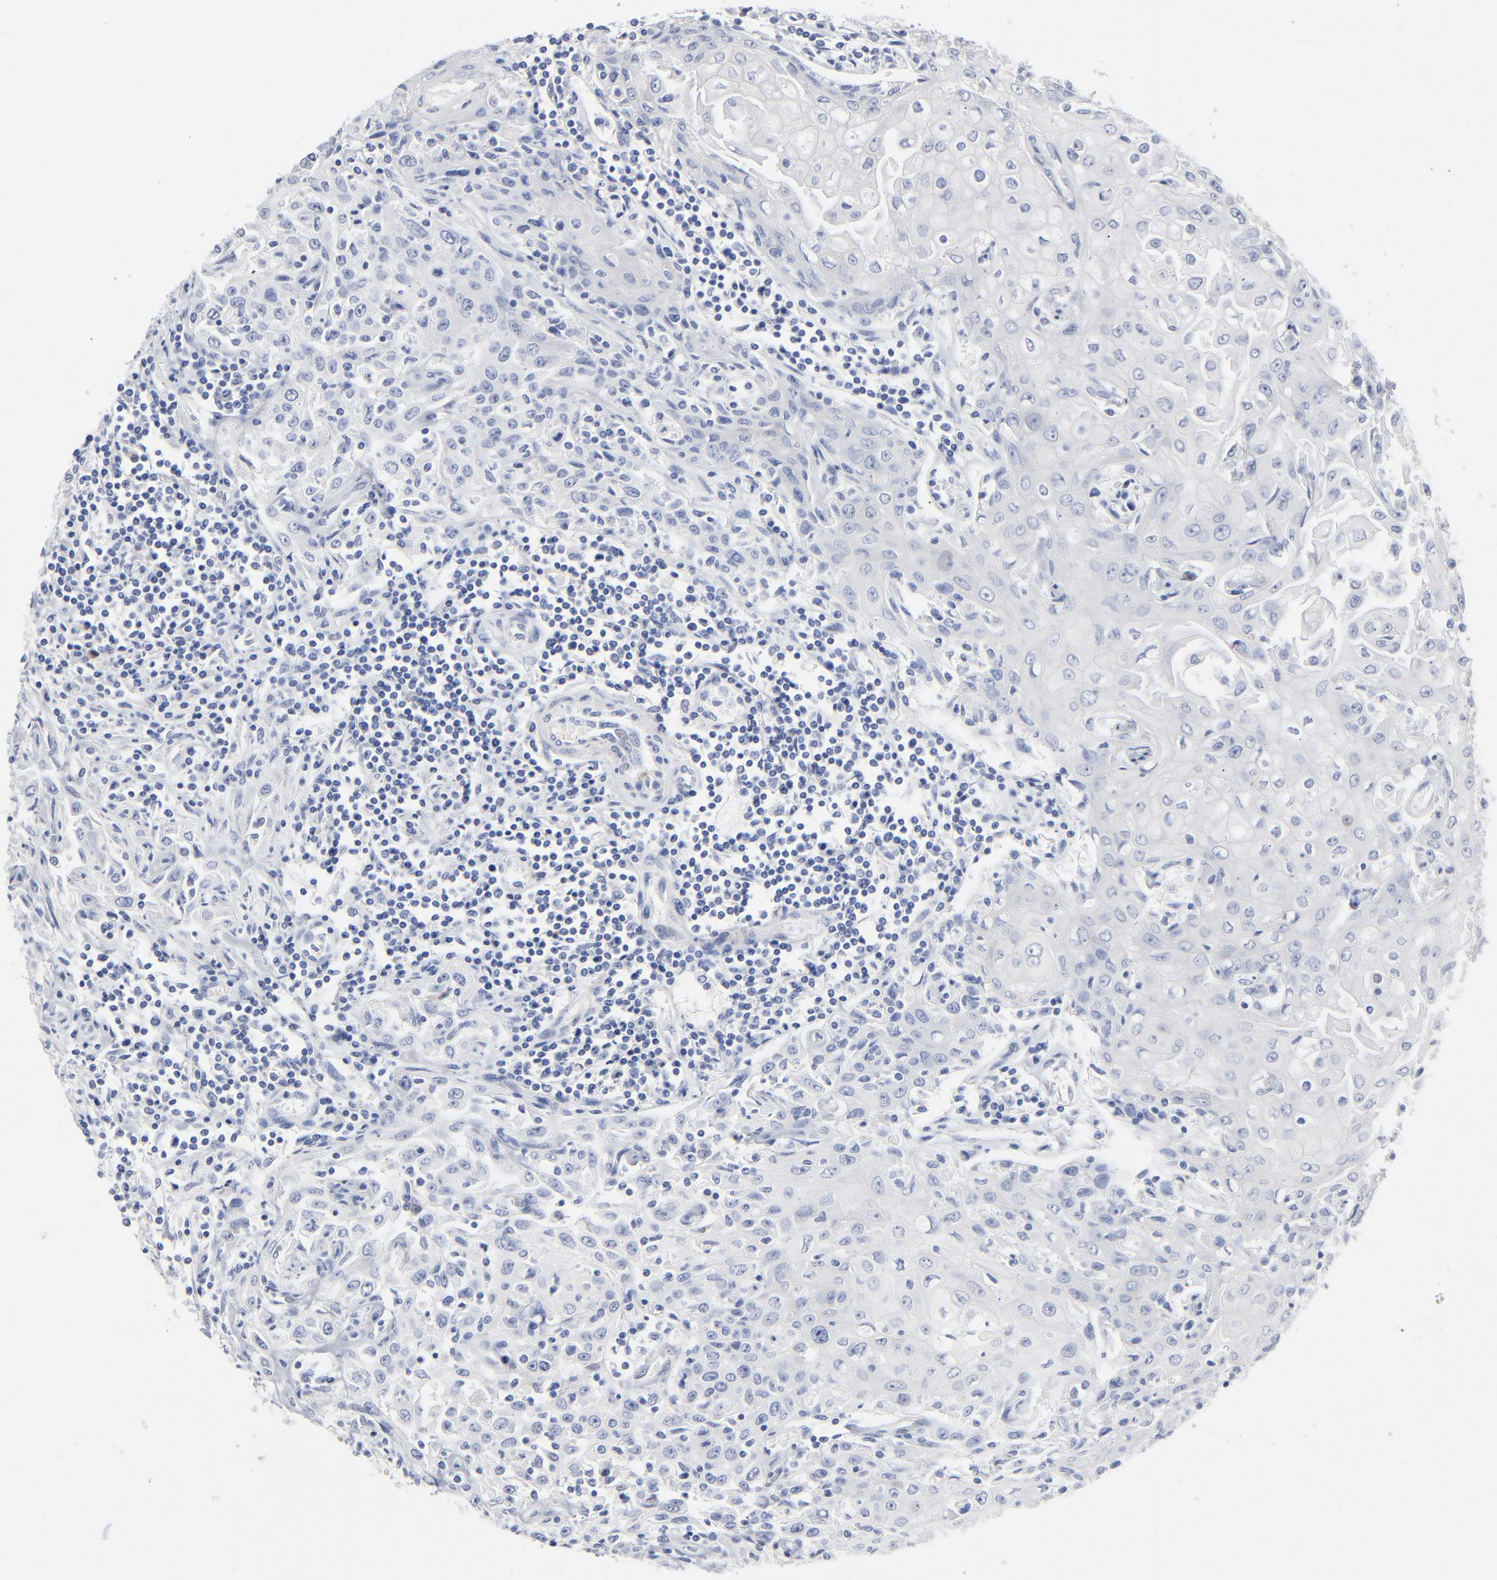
{"staining": {"intensity": "negative", "quantity": "none", "location": "none"}, "tissue": "head and neck cancer", "cell_type": "Tumor cells", "image_type": "cancer", "snomed": [{"axis": "morphology", "description": "Squamous cell carcinoma, NOS"}, {"axis": "topography", "description": "Oral tissue"}, {"axis": "topography", "description": "Head-Neck"}], "caption": "Image shows no significant protein expression in tumor cells of head and neck cancer (squamous cell carcinoma).", "gene": "CHCHD10", "patient": {"sex": "female", "age": 76}}